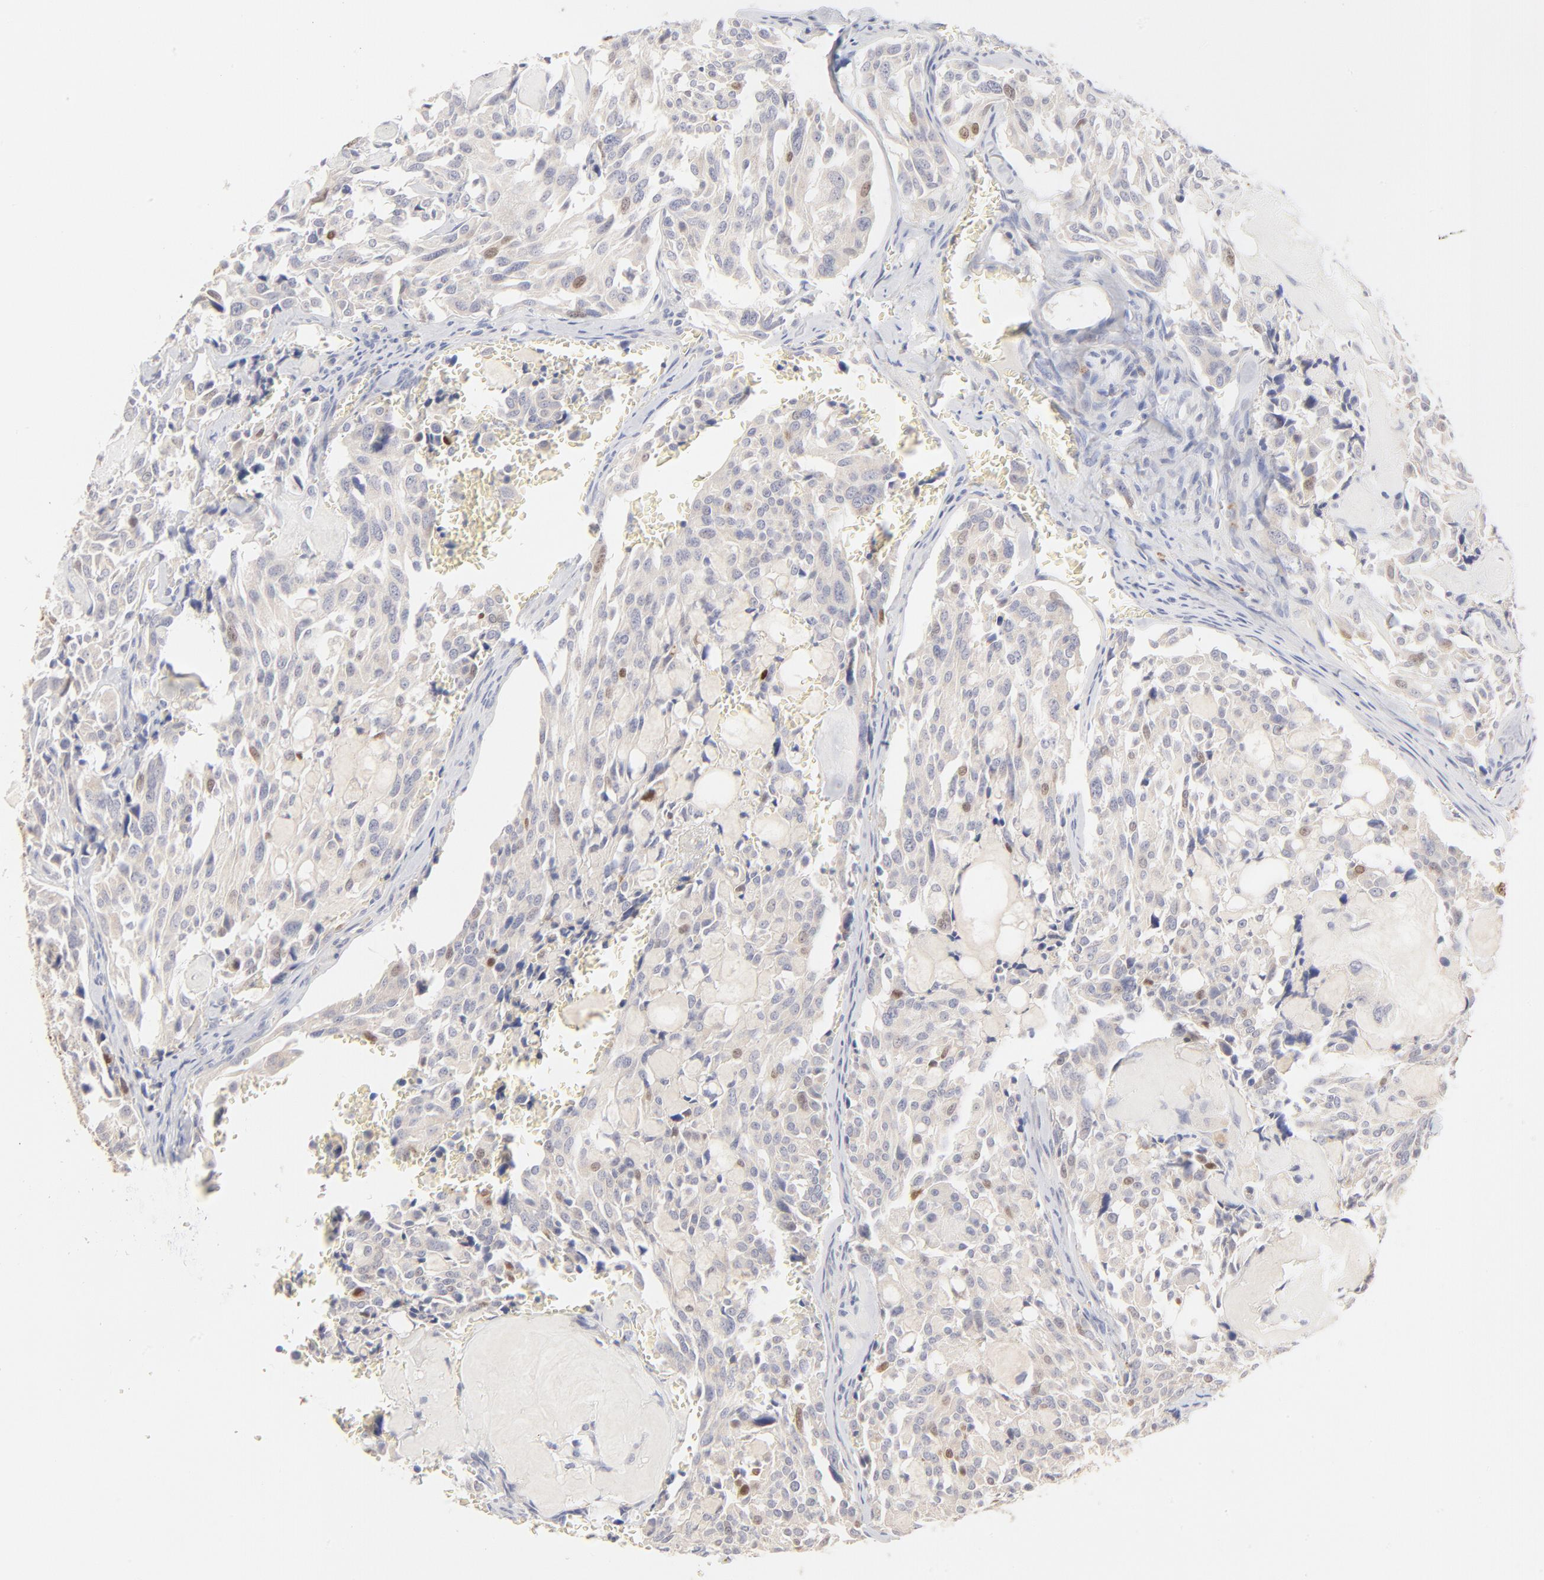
{"staining": {"intensity": "negative", "quantity": "none", "location": "none"}, "tissue": "thyroid cancer", "cell_type": "Tumor cells", "image_type": "cancer", "snomed": [{"axis": "morphology", "description": "Carcinoma, NOS"}, {"axis": "morphology", "description": "Carcinoid, malignant, NOS"}, {"axis": "topography", "description": "Thyroid gland"}], "caption": "A photomicrograph of human malignant carcinoid (thyroid) is negative for staining in tumor cells. (DAB immunohistochemistry (IHC), high magnification).", "gene": "NKX2-2", "patient": {"sex": "male", "age": 33}}